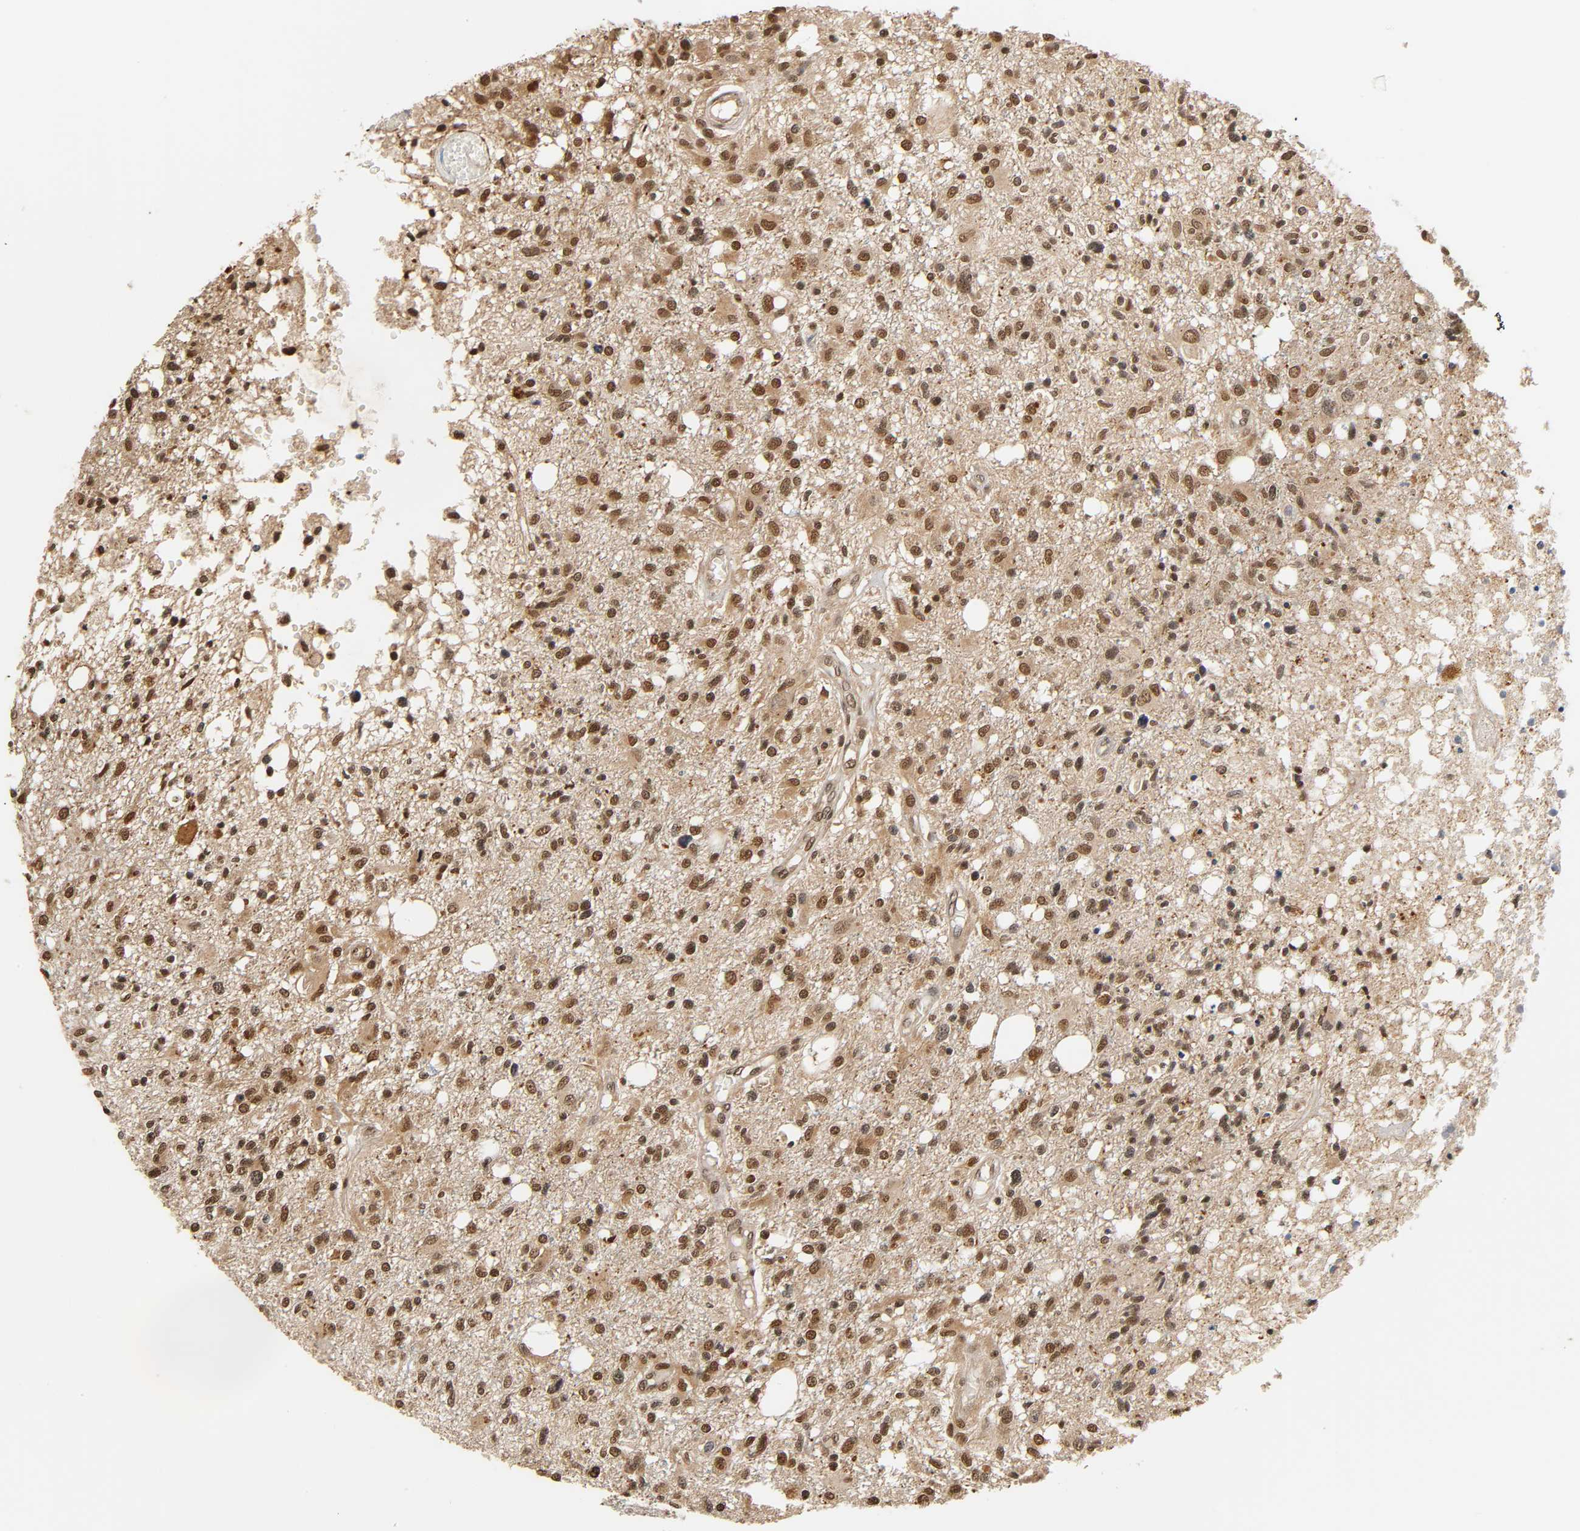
{"staining": {"intensity": "moderate", "quantity": ">75%", "location": "nuclear"}, "tissue": "glioma", "cell_type": "Tumor cells", "image_type": "cancer", "snomed": [{"axis": "morphology", "description": "Glioma, malignant, High grade"}, {"axis": "topography", "description": "Cerebral cortex"}], "caption": "Glioma stained with immunohistochemistry demonstrates moderate nuclear staining in approximately >75% of tumor cells.", "gene": "UBC", "patient": {"sex": "male", "age": 76}}